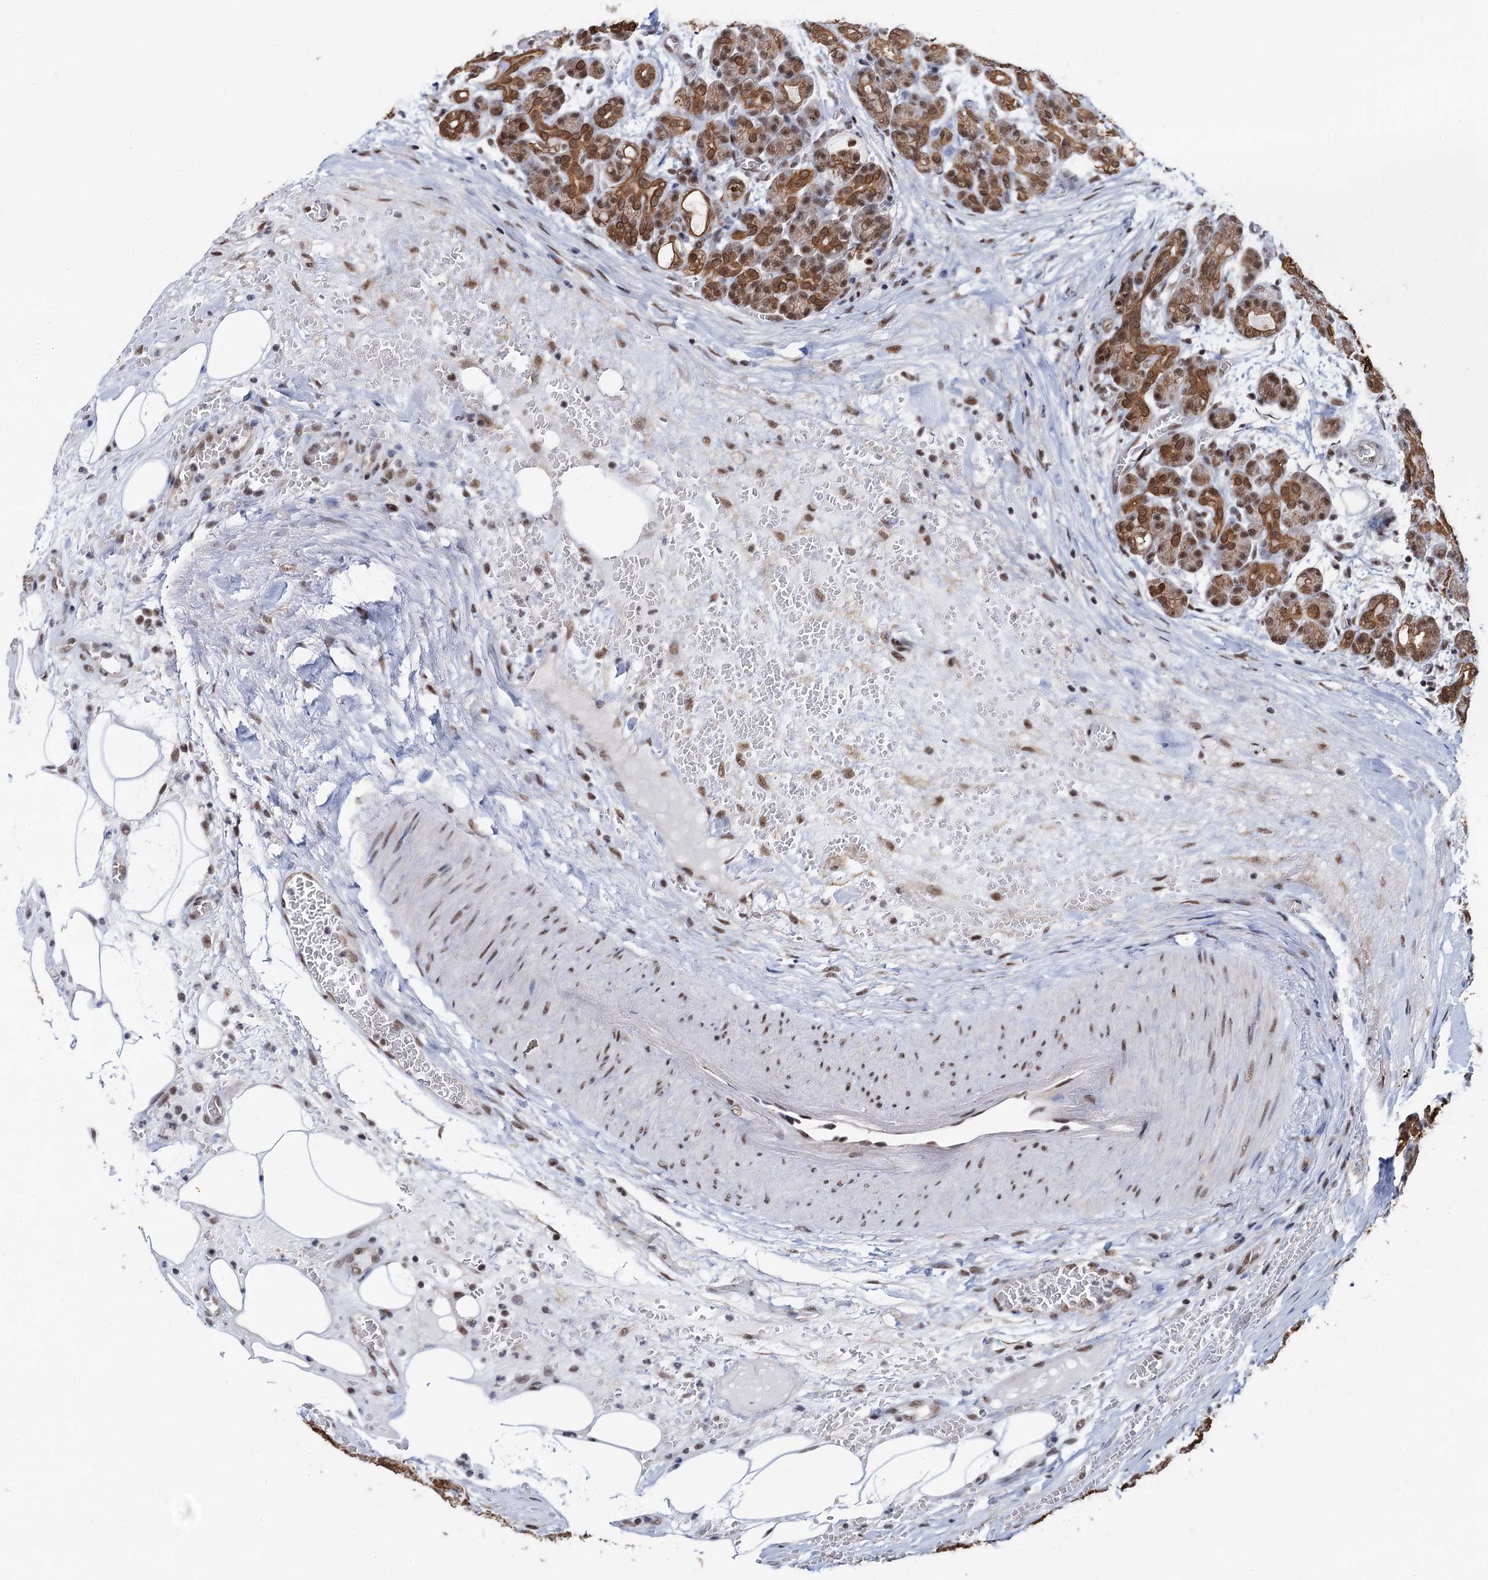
{"staining": {"intensity": "moderate", "quantity": ">75%", "location": "cytoplasmic/membranous,nuclear"}, "tissue": "pancreas", "cell_type": "Exocrine glandular cells", "image_type": "normal", "snomed": [{"axis": "morphology", "description": "Normal tissue, NOS"}, {"axis": "topography", "description": "Pancreas"}], "caption": "IHC of unremarkable human pancreas demonstrates medium levels of moderate cytoplasmic/membranous,nuclear staining in approximately >75% of exocrine glandular cells. (DAB = brown stain, brightfield microscopy at high magnification).", "gene": "ZNF609", "patient": {"sex": "male", "age": 63}}